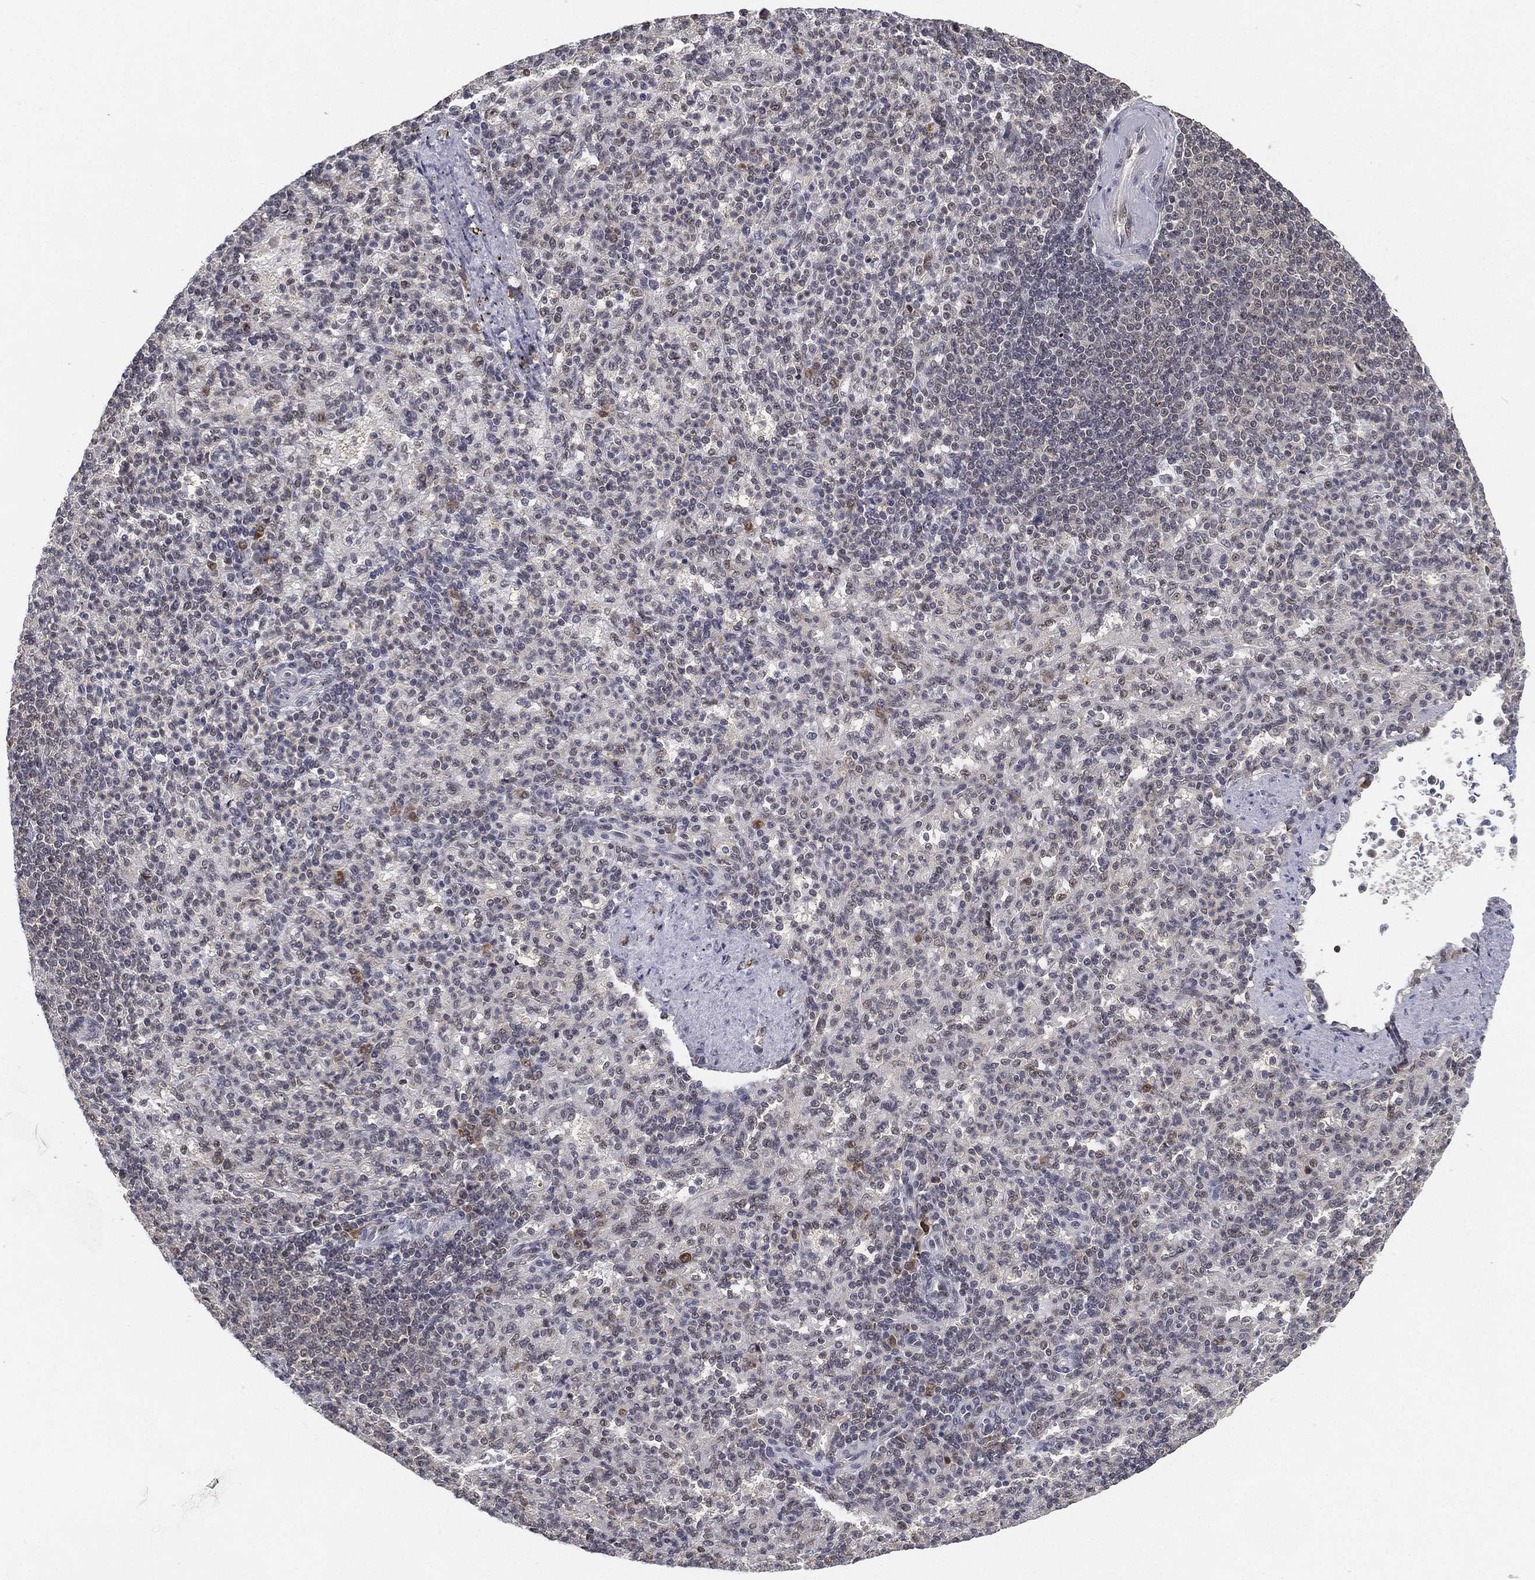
{"staining": {"intensity": "strong", "quantity": "<25%", "location": "nuclear"}, "tissue": "spleen", "cell_type": "Cells in red pulp", "image_type": "normal", "snomed": [{"axis": "morphology", "description": "Normal tissue, NOS"}, {"axis": "topography", "description": "Spleen"}], "caption": "A medium amount of strong nuclear expression is identified in about <25% of cells in red pulp in normal spleen. The protein is shown in brown color, while the nuclei are stained blue.", "gene": "PPP1R16B", "patient": {"sex": "female", "age": 74}}